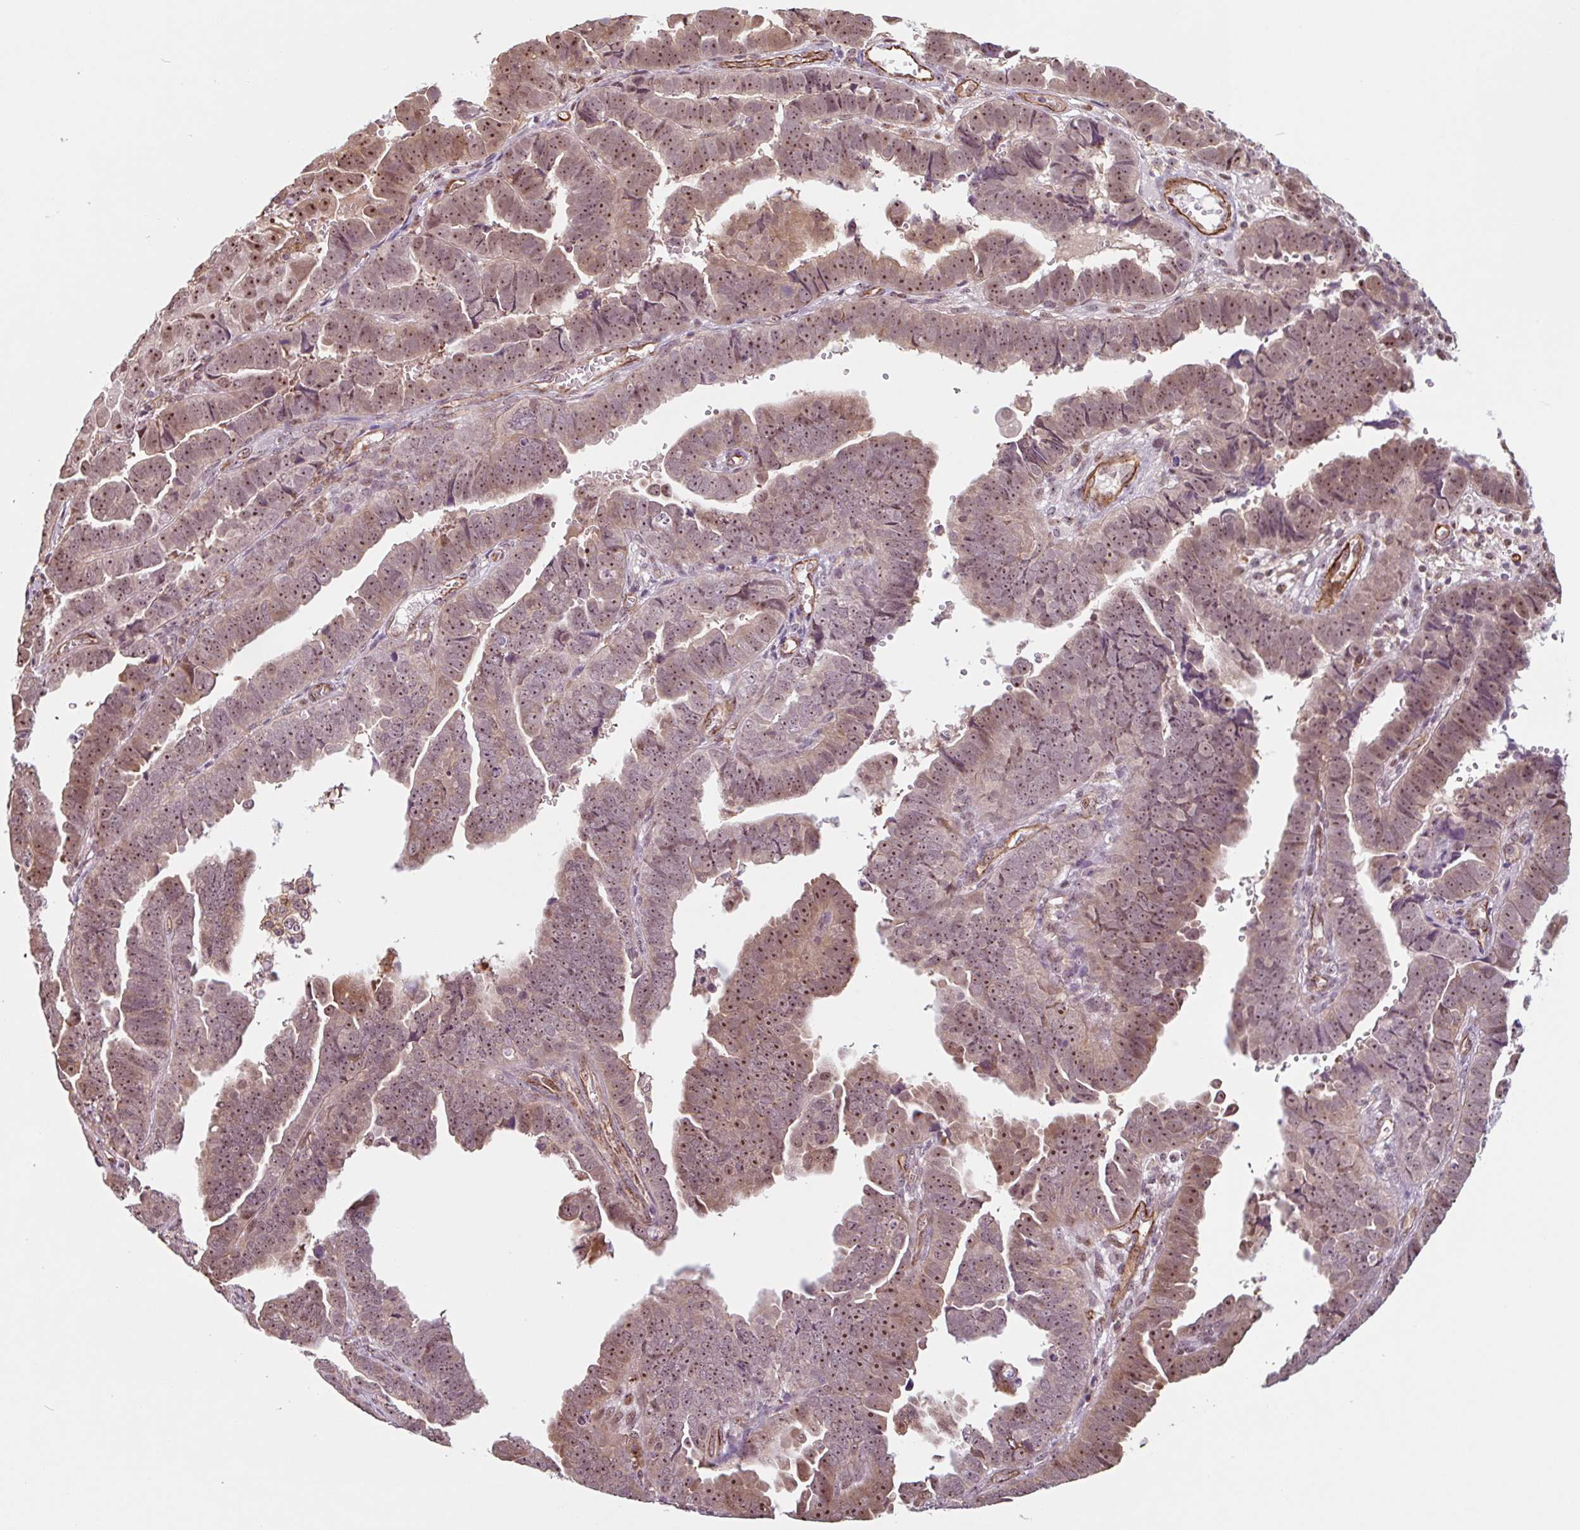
{"staining": {"intensity": "moderate", "quantity": ">75%", "location": "cytoplasmic/membranous,nuclear"}, "tissue": "endometrial cancer", "cell_type": "Tumor cells", "image_type": "cancer", "snomed": [{"axis": "morphology", "description": "Adenocarcinoma, NOS"}, {"axis": "topography", "description": "Endometrium"}], "caption": "Endometrial adenocarcinoma stained with a protein marker demonstrates moderate staining in tumor cells.", "gene": "ZNF689", "patient": {"sex": "female", "age": 75}}